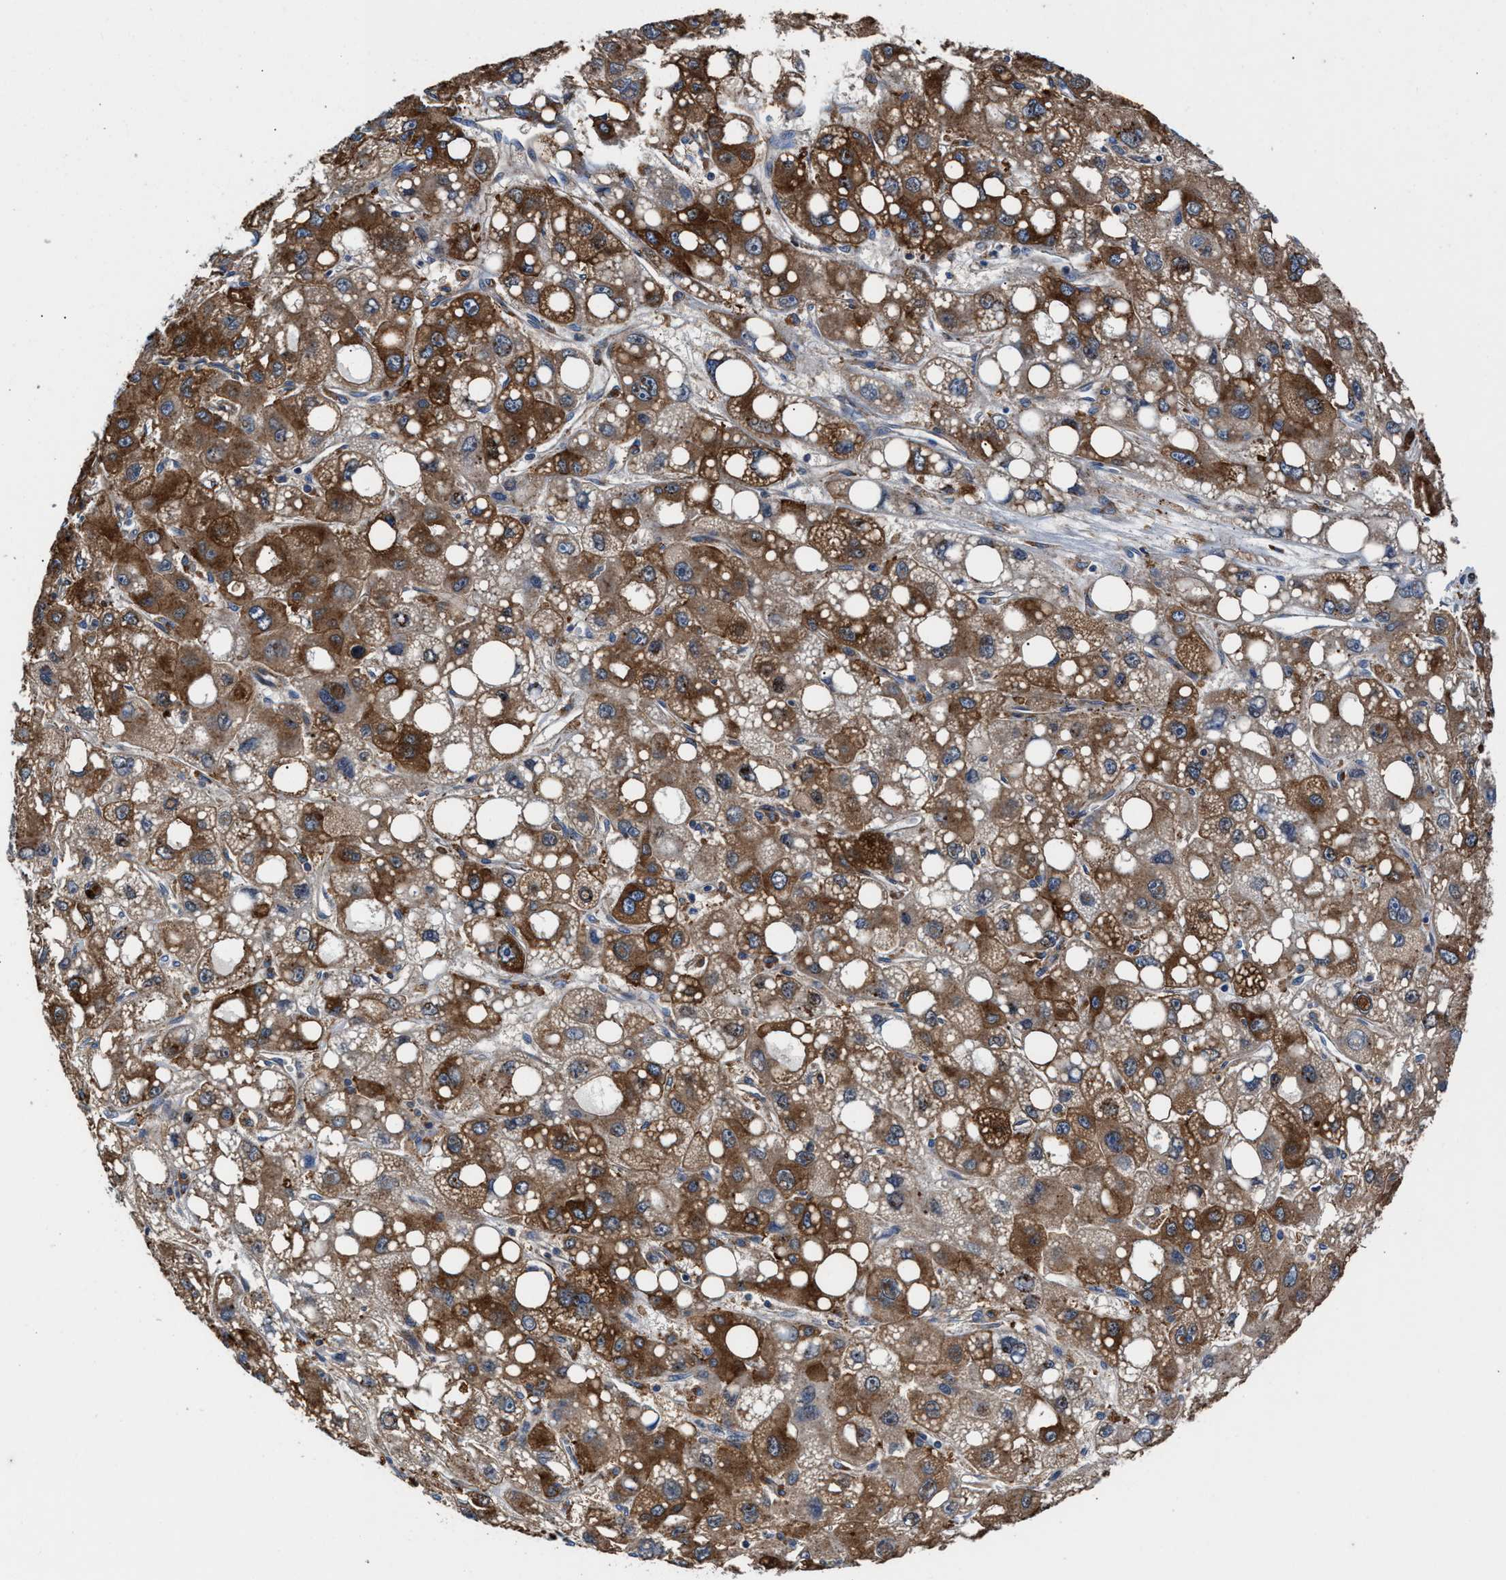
{"staining": {"intensity": "moderate", "quantity": ">75%", "location": "cytoplasmic/membranous"}, "tissue": "liver cancer", "cell_type": "Tumor cells", "image_type": "cancer", "snomed": [{"axis": "morphology", "description": "Carcinoma, Hepatocellular, NOS"}, {"axis": "topography", "description": "Liver"}], "caption": "Moderate cytoplasmic/membranous positivity for a protein is present in approximately >75% of tumor cells of liver cancer (hepatocellular carcinoma) using IHC.", "gene": "PPP1R9B", "patient": {"sex": "male", "age": 55}}